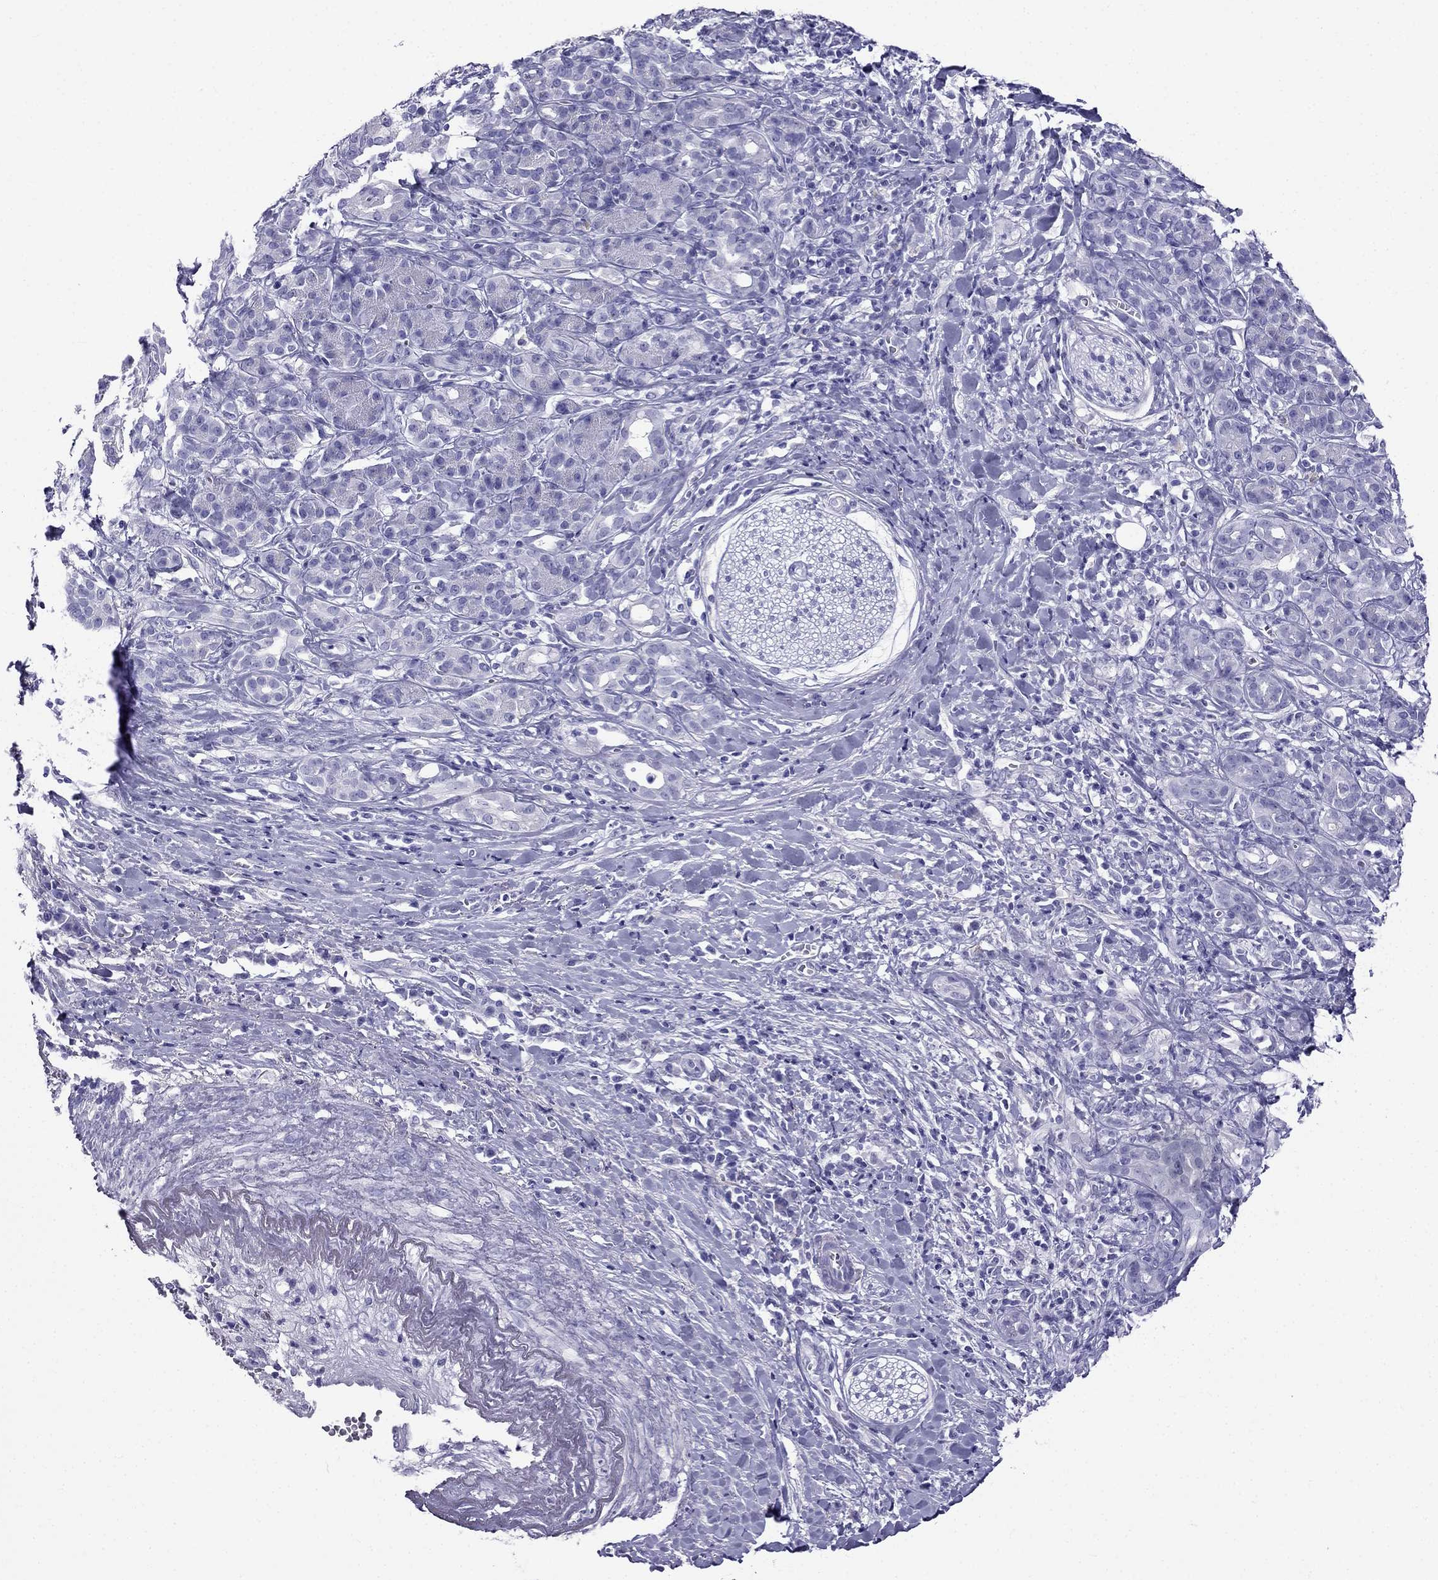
{"staining": {"intensity": "negative", "quantity": "none", "location": "none"}, "tissue": "pancreatic cancer", "cell_type": "Tumor cells", "image_type": "cancer", "snomed": [{"axis": "morphology", "description": "Adenocarcinoma, NOS"}, {"axis": "topography", "description": "Pancreas"}], "caption": "Pancreatic adenocarcinoma was stained to show a protein in brown. There is no significant expression in tumor cells. (Brightfield microscopy of DAB immunohistochemistry (IHC) at high magnification).", "gene": "ARR3", "patient": {"sex": "male", "age": 61}}